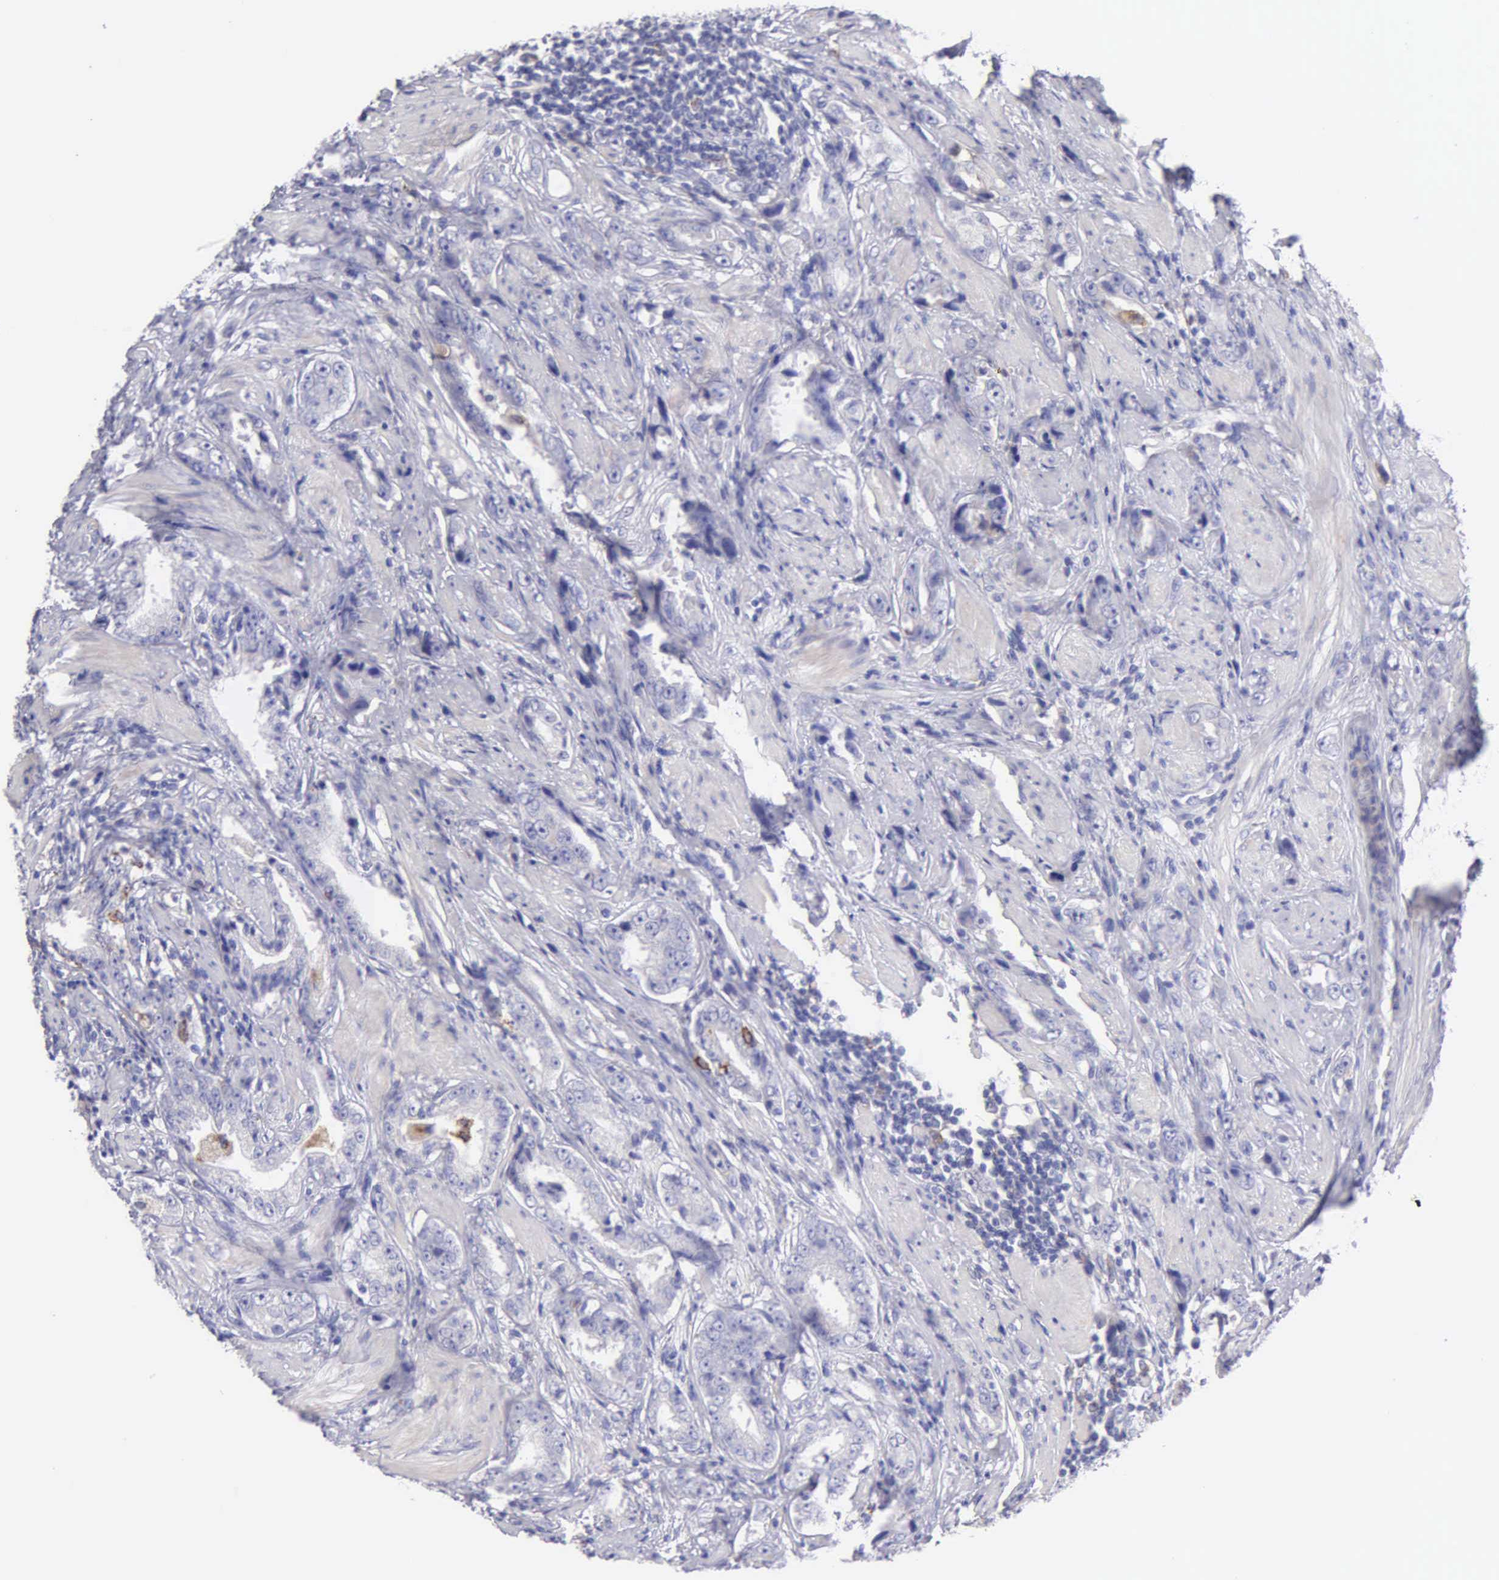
{"staining": {"intensity": "negative", "quantity": "none", "location": "none"}, "tissue": "prostate cancer", "cell_type": "Tumor cells", "image_type": "cancer", "snomed": [{"axis": "morphology", "description": "Adenocarcinoma, Medium grade"}, {"axis": "topography", "description": "Prostate"}], "caption": "DAB (3,3'-diaminobenzidine) immunohistochemical staining of human prostate cancer demonstrates no significant expression in tumor cells.", "gene": "TYRP1", "patient": {"sex": "male", "age": 53}}